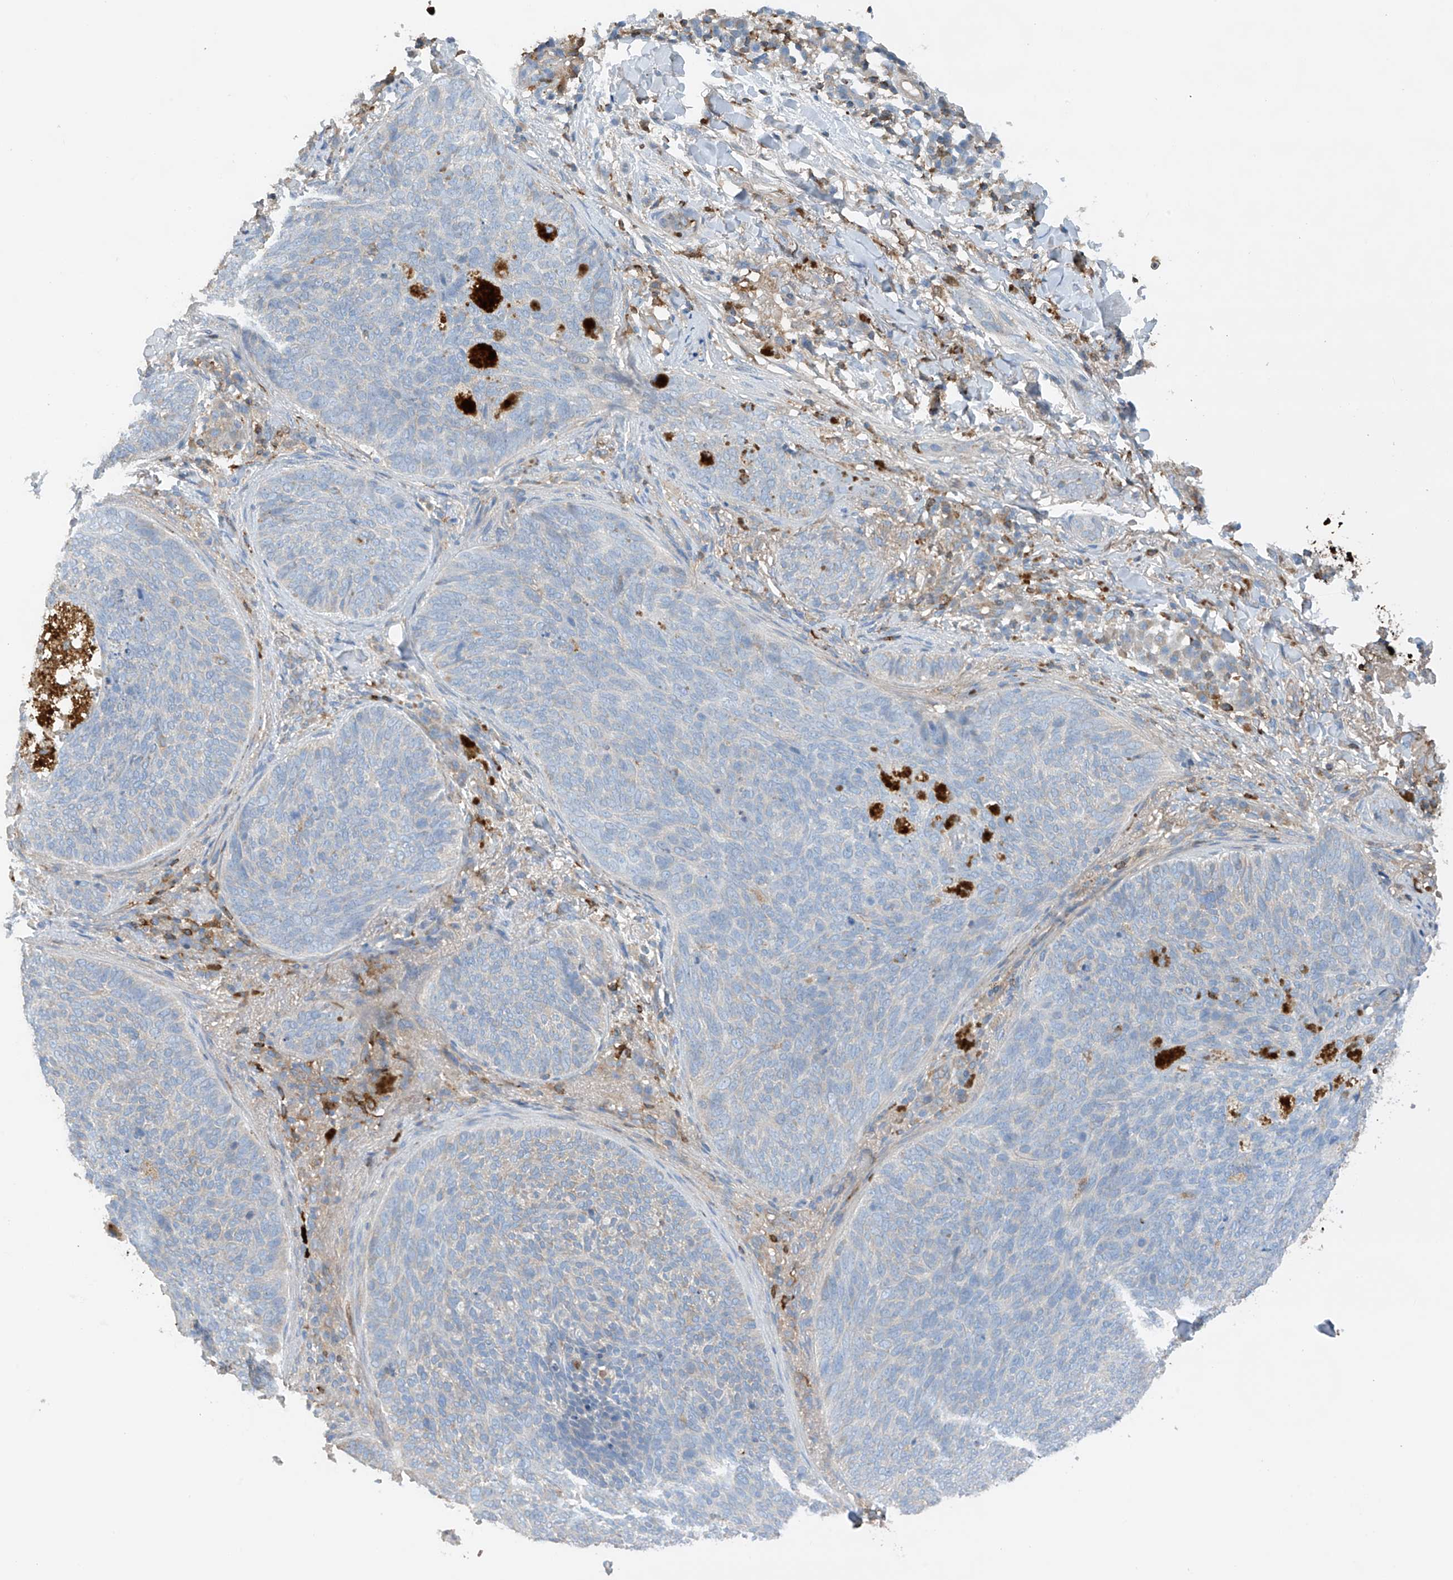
{"staining": {"intensity": "negative", "quantity": "none", "location": "none"}, "tissue": "skin cancer", "cell_type": "Tumor cells", "image_type": "cancer", "snomed": [{"axis": "morphology", "description": "Basal cell carcinoma"}, {"axis": "topography", "description": "Skin"}], "caption": "Protein analysis of basal cell carcinoma (skin) demonstrates no significant positivity in tumor cells.", "gene": "PHACTR2", "patient": {"sex": "male", "age": 85}}